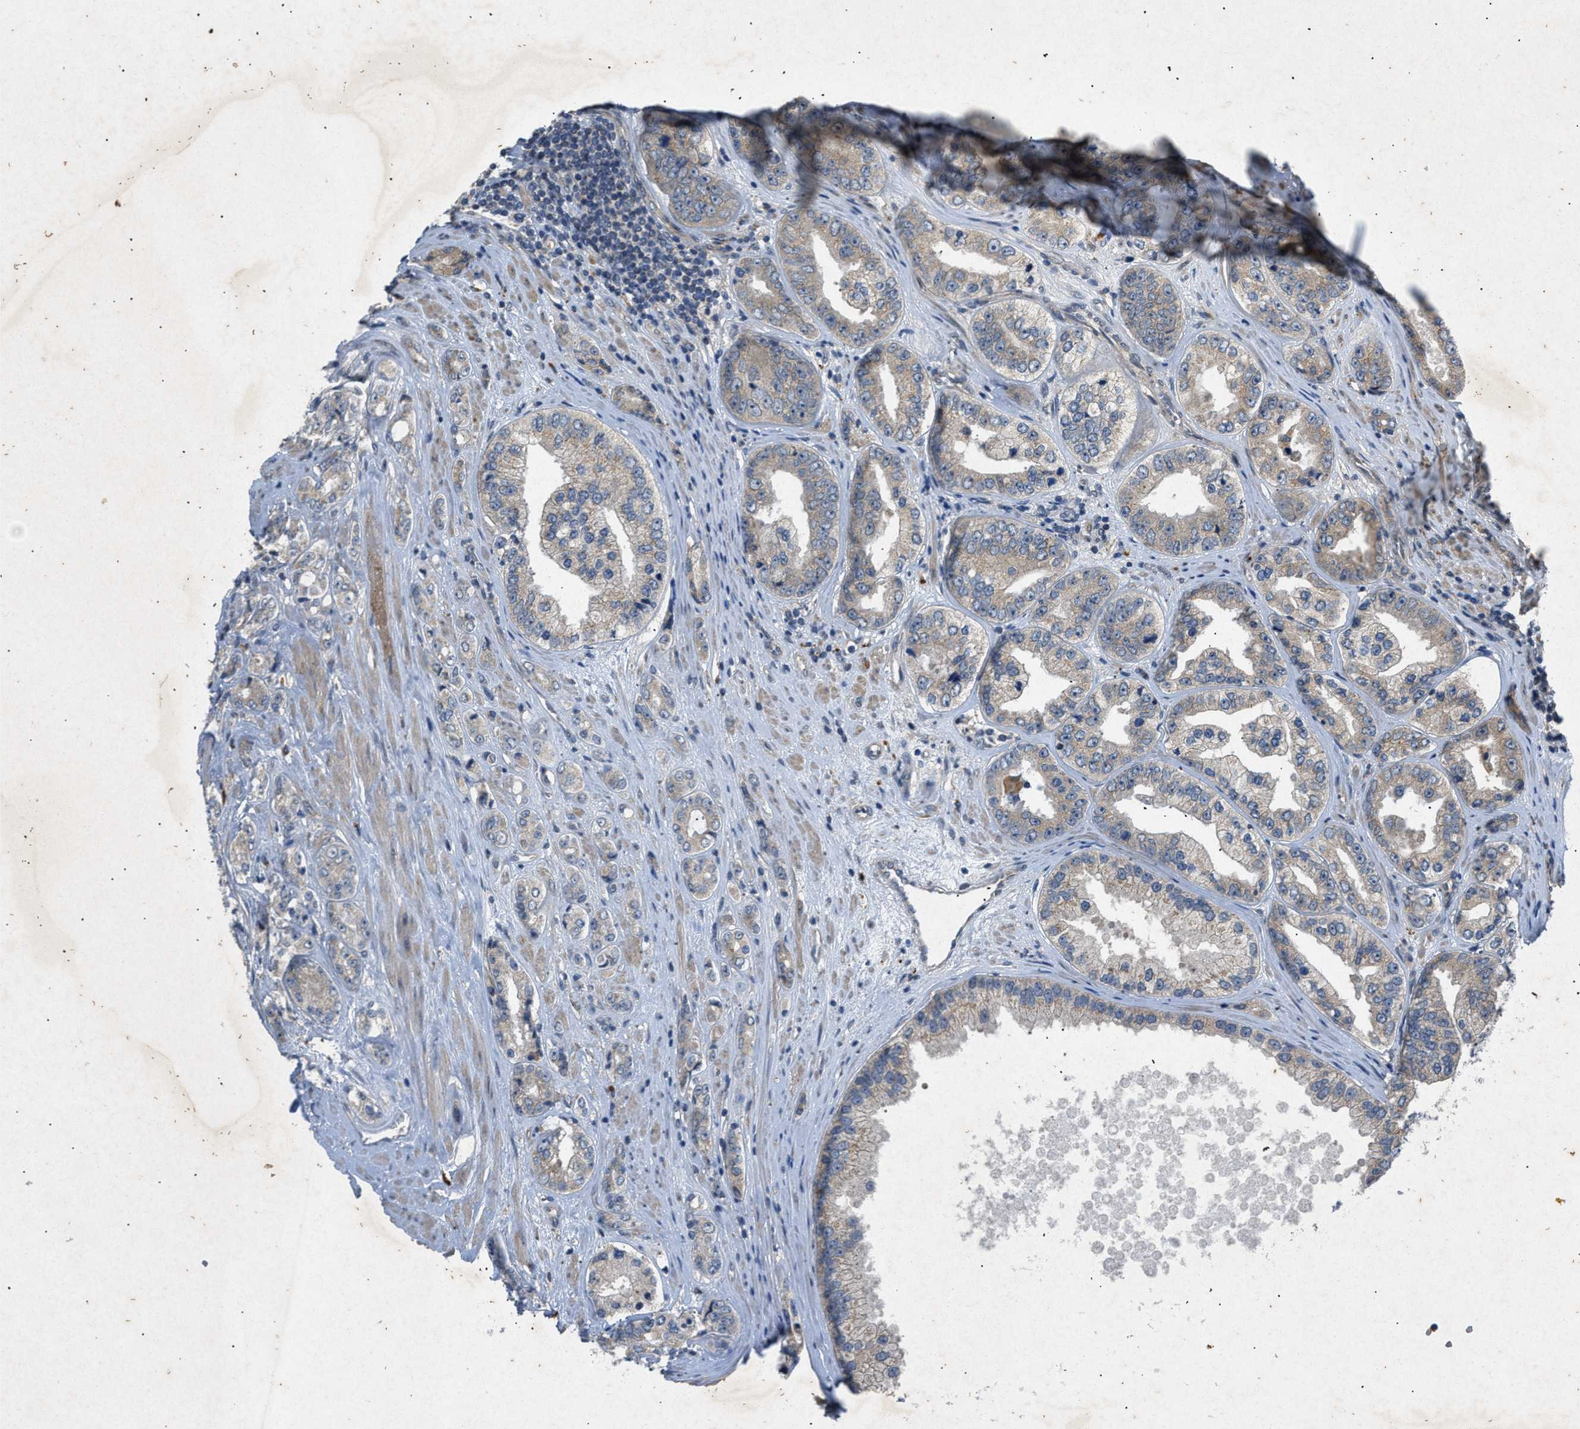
{"staining": {"intensity": "weak", "quantity": "25%-75%", "location": "cytoplasmic/membranous"}, "tissue": "prostate cancer", "cell_type": "Tumor cells", "image_type": "cancer", "snomed": [{"axis": "morphology", "description": "Adenocarcinoma, High grade"}, {"axis": "topography", "description": "Prostate"}], "caption": "Weak cytoplasmic/membranous staining for a protein is appreciated in about 25%-75% of tumor cells of prostate cancer using immunohistochemistry (IHC).", "gene": "PRKG2", "patient": {"sex": "male", "age": 61}}